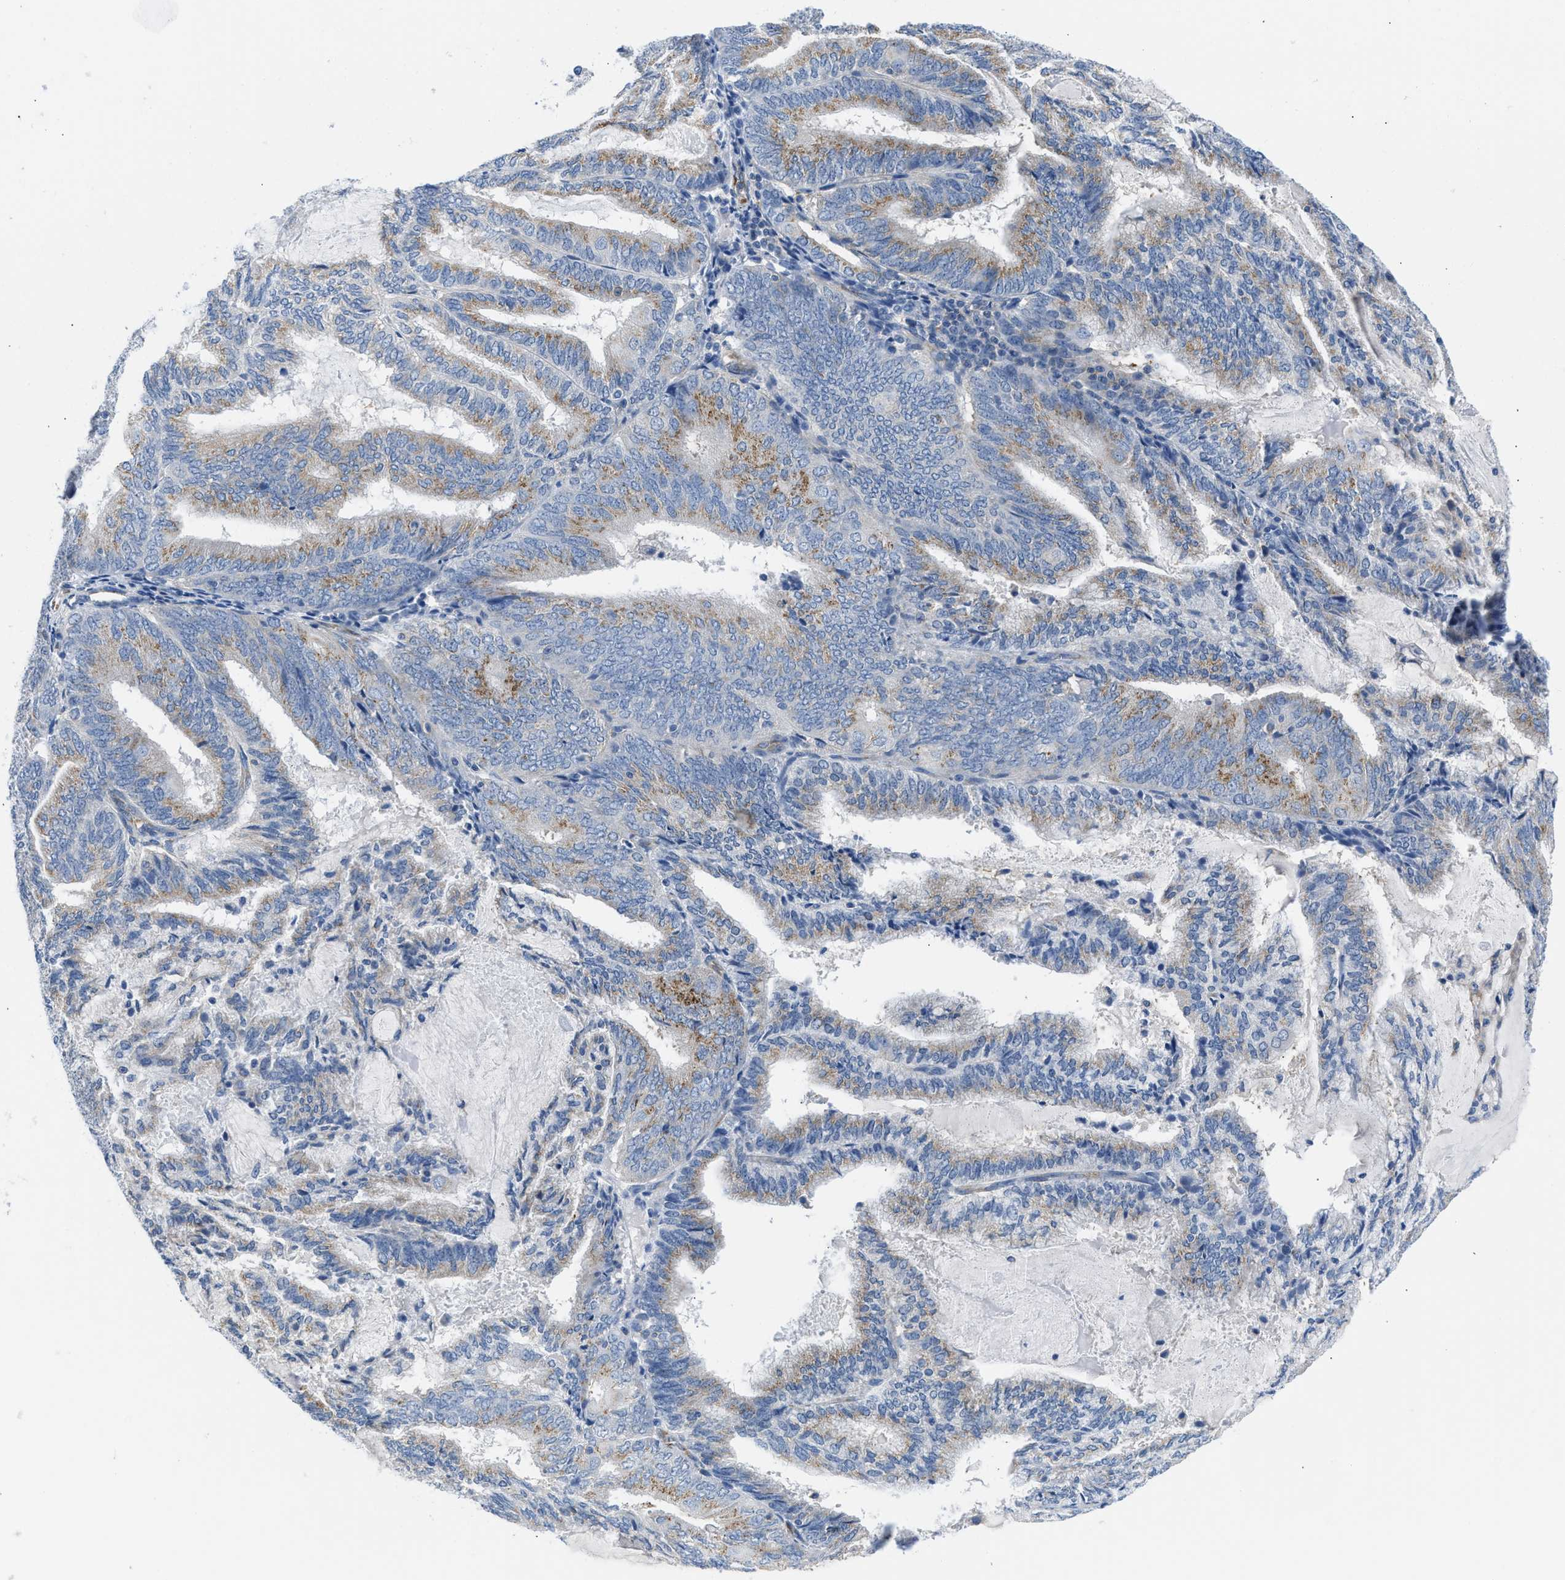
{"staining": {"intensity": "moderate", "quantity": "<25%", "location": "cytoplasmic/membranous"}, "tissue": "endometrial cancer", "cell_type": "Tumor cells", "image_type": "cancer", "snomed": [{"axis": "morphology", "description": "Adenocarcinoma, NOS"}, {"axis": "topography", "description": "Endometrium"}], "caption": "Endometrial cancer (adenocarcinoma) stained with DAB (3,3'-diaminobenzidine) immunohistochemistry reveals low levels of moderate cytoplasmic/membranous expression in about <25% of tumor cells. The protein is stained brown, and the nuclei are stained in blue (DAB (3,3'-diaminobenzidine) IHC with brightfield microscopy, high magnification).", "gene": "BNC2", "patient": {"sex": "female", "age": 81}}